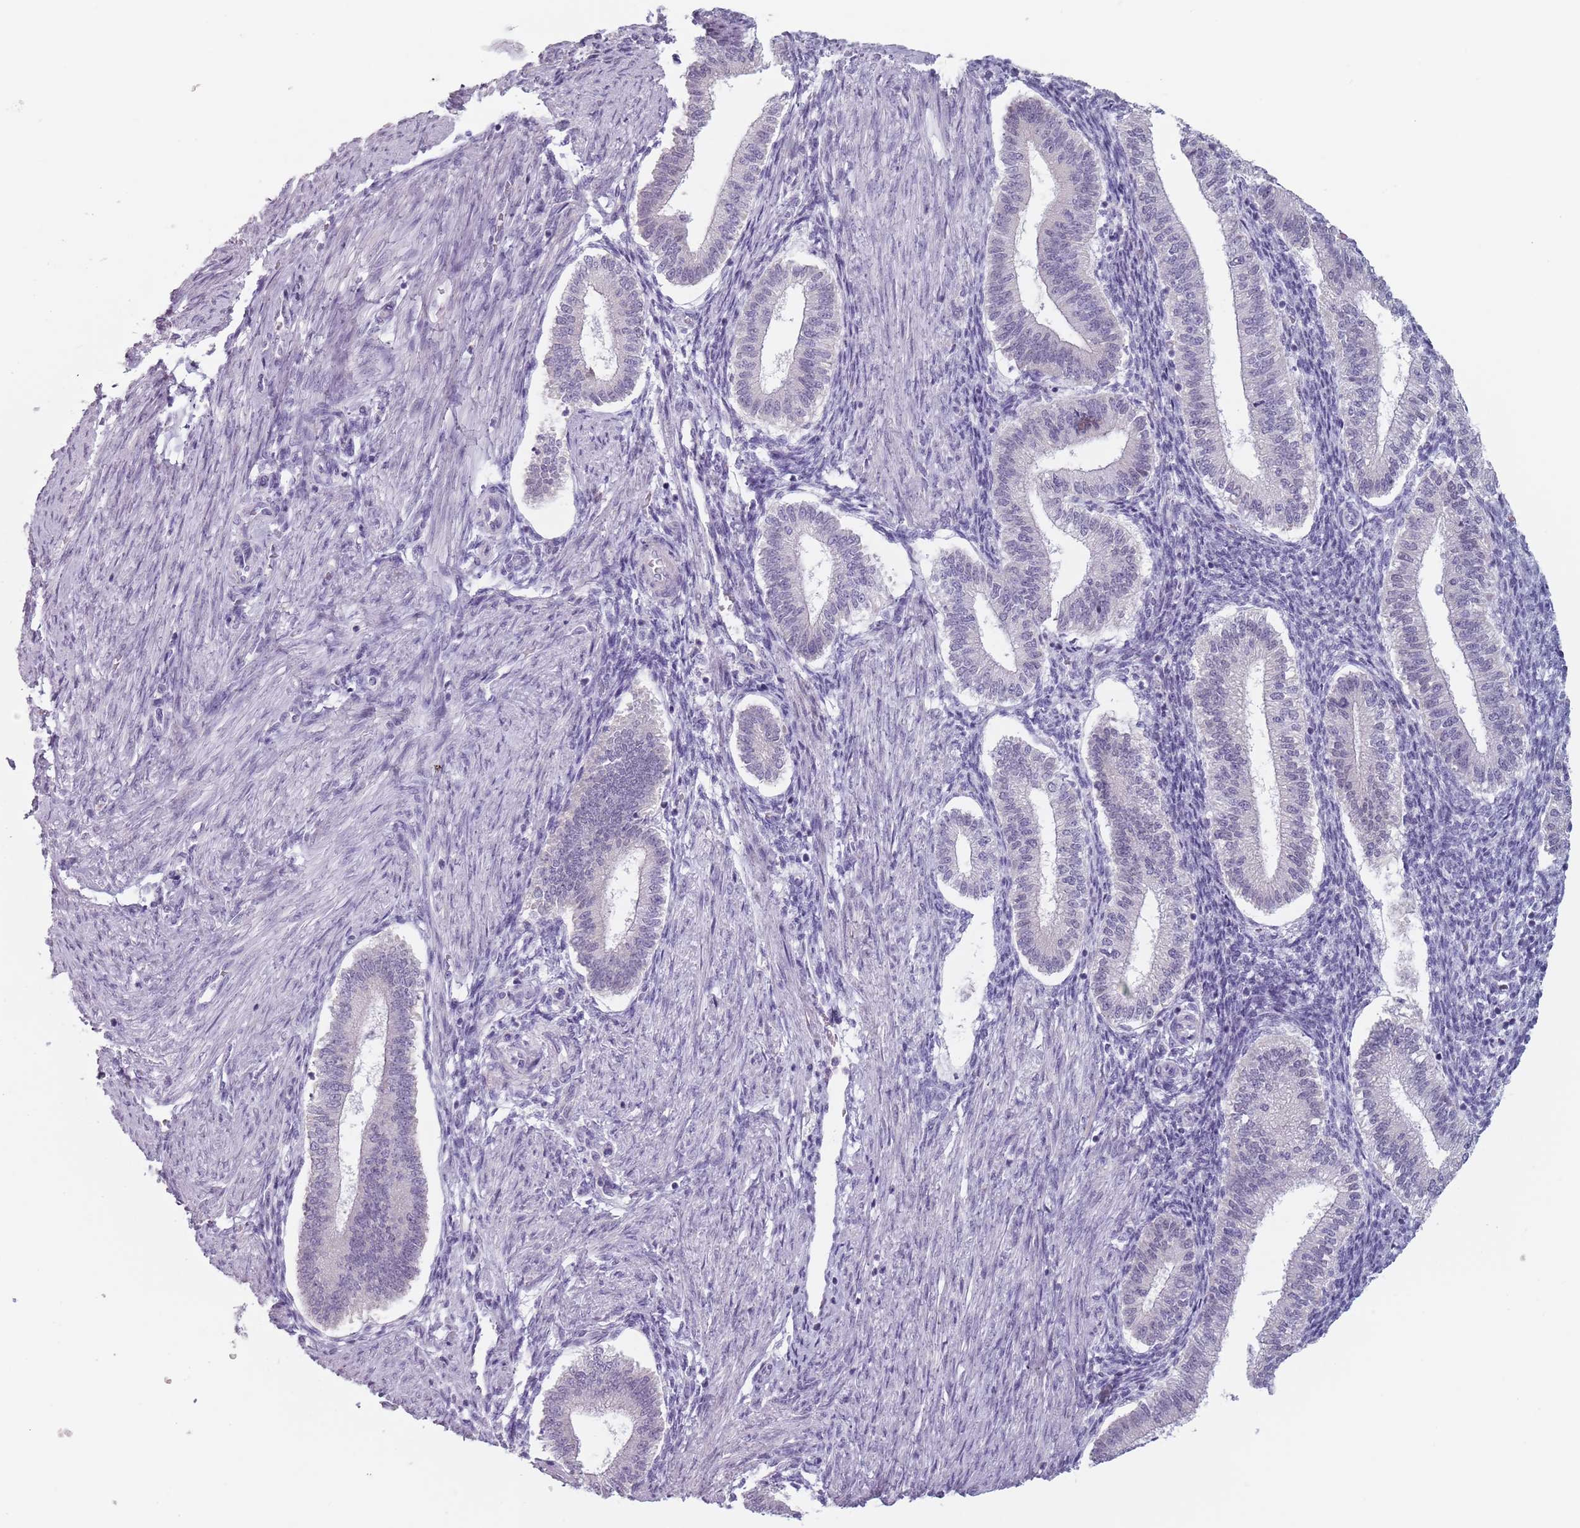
{"staining": {"intensity": "negative", "quantity": "none", "location": "none"}, "tissue": "endometrium", "cell_type": "Cells in endometrial stroma", "image_type": "normal", "snomed": [{"axis": "morphology", "description": "Normal tissue, NOS"}, {"axis": "topography", "description": "Endometrium"}], "caption": "A micrograph of endometrium stained for a protein shows no brown staining in cells in endometrial stroma. (DAB (3,3'-diaminobenzidine) immunohistochemistry visualized using brightfield microscopy, high magnification).", "gene": "CEP19", "patient": {"sex": "female", "age": 25}}